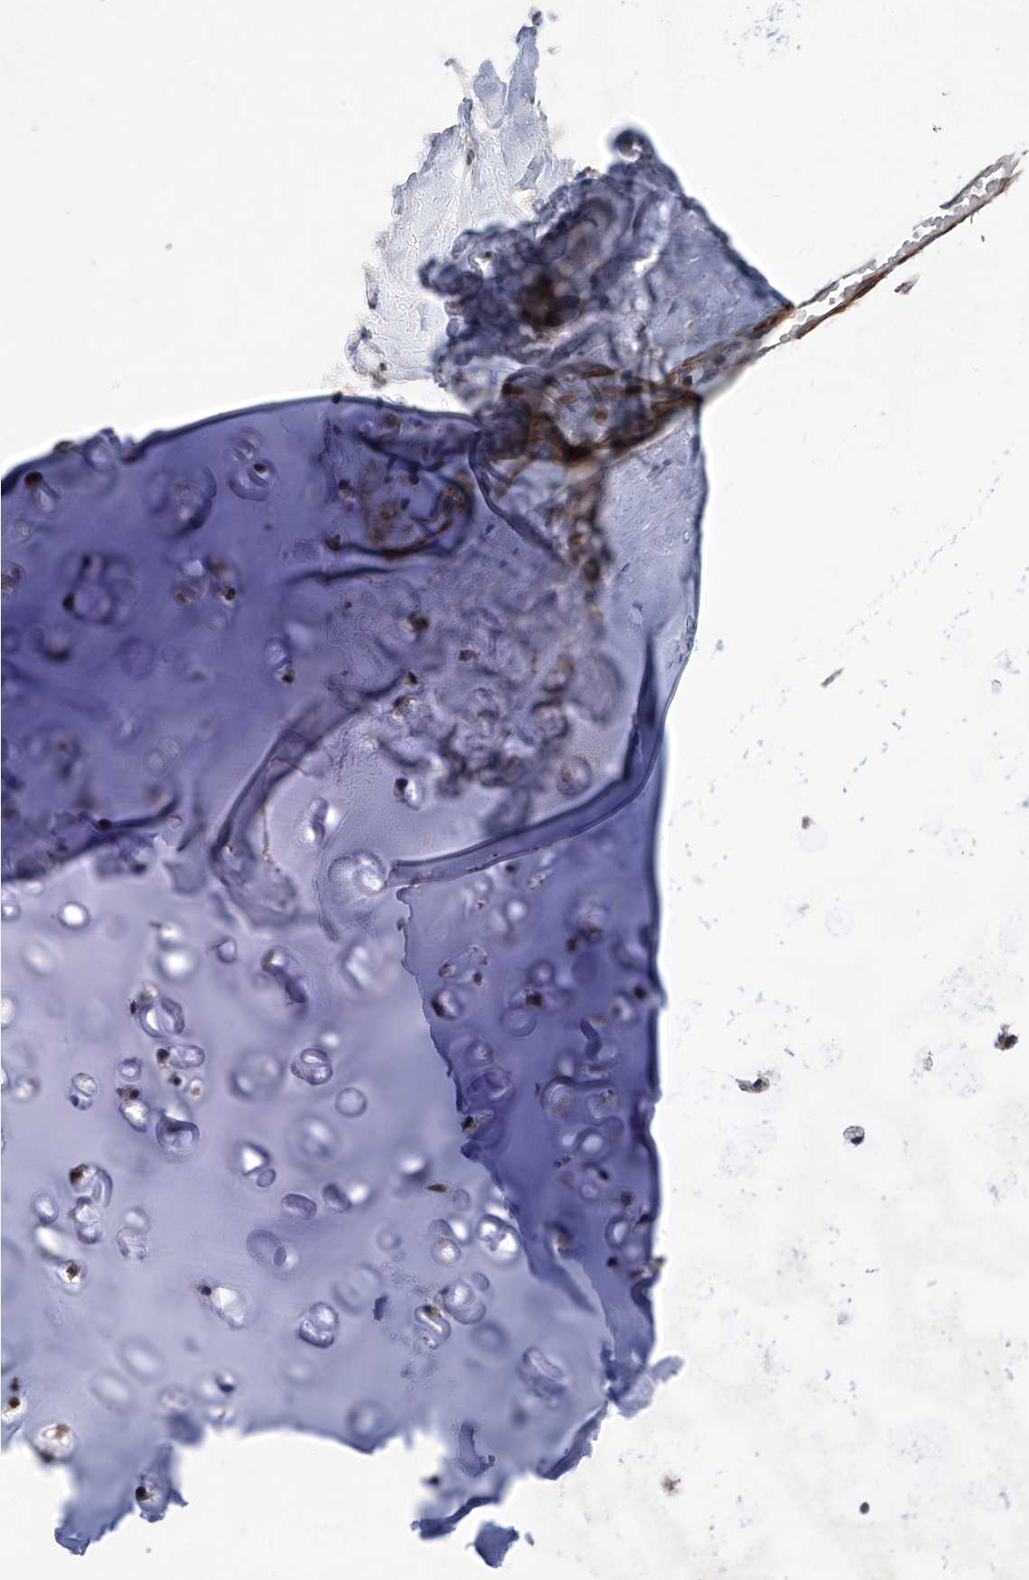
{"staining": {"intensity": "moderate", "quantity": "25%-75%", "location": "cytoplasmic/membranous"}, "tissue": "soft tissue", "cell_type": "Chondrocytes", "image_type": "normal", "snomed": [{"axis": "morphology", "description": "Normal tissue, NOS"}, {"axis": "morphology", "description": "Basal cell carcinoma"}, {"axis": "topography", "description": "Cartilage tissue"}, {"axis": "topography", "description": "Nasopharynx"}, {"axis": "topography", "description": "Oral tissue"}], "caption": "DAB immunohistochemical staining of normal soft tissue shows moderate cytoplasmic/membranous protein staining in approximately 25%-75% of chondrocytes. Nuclei are stained in blue.", "gene": "NT5C3A", "patient": {"sex": "female", "age": 77}}